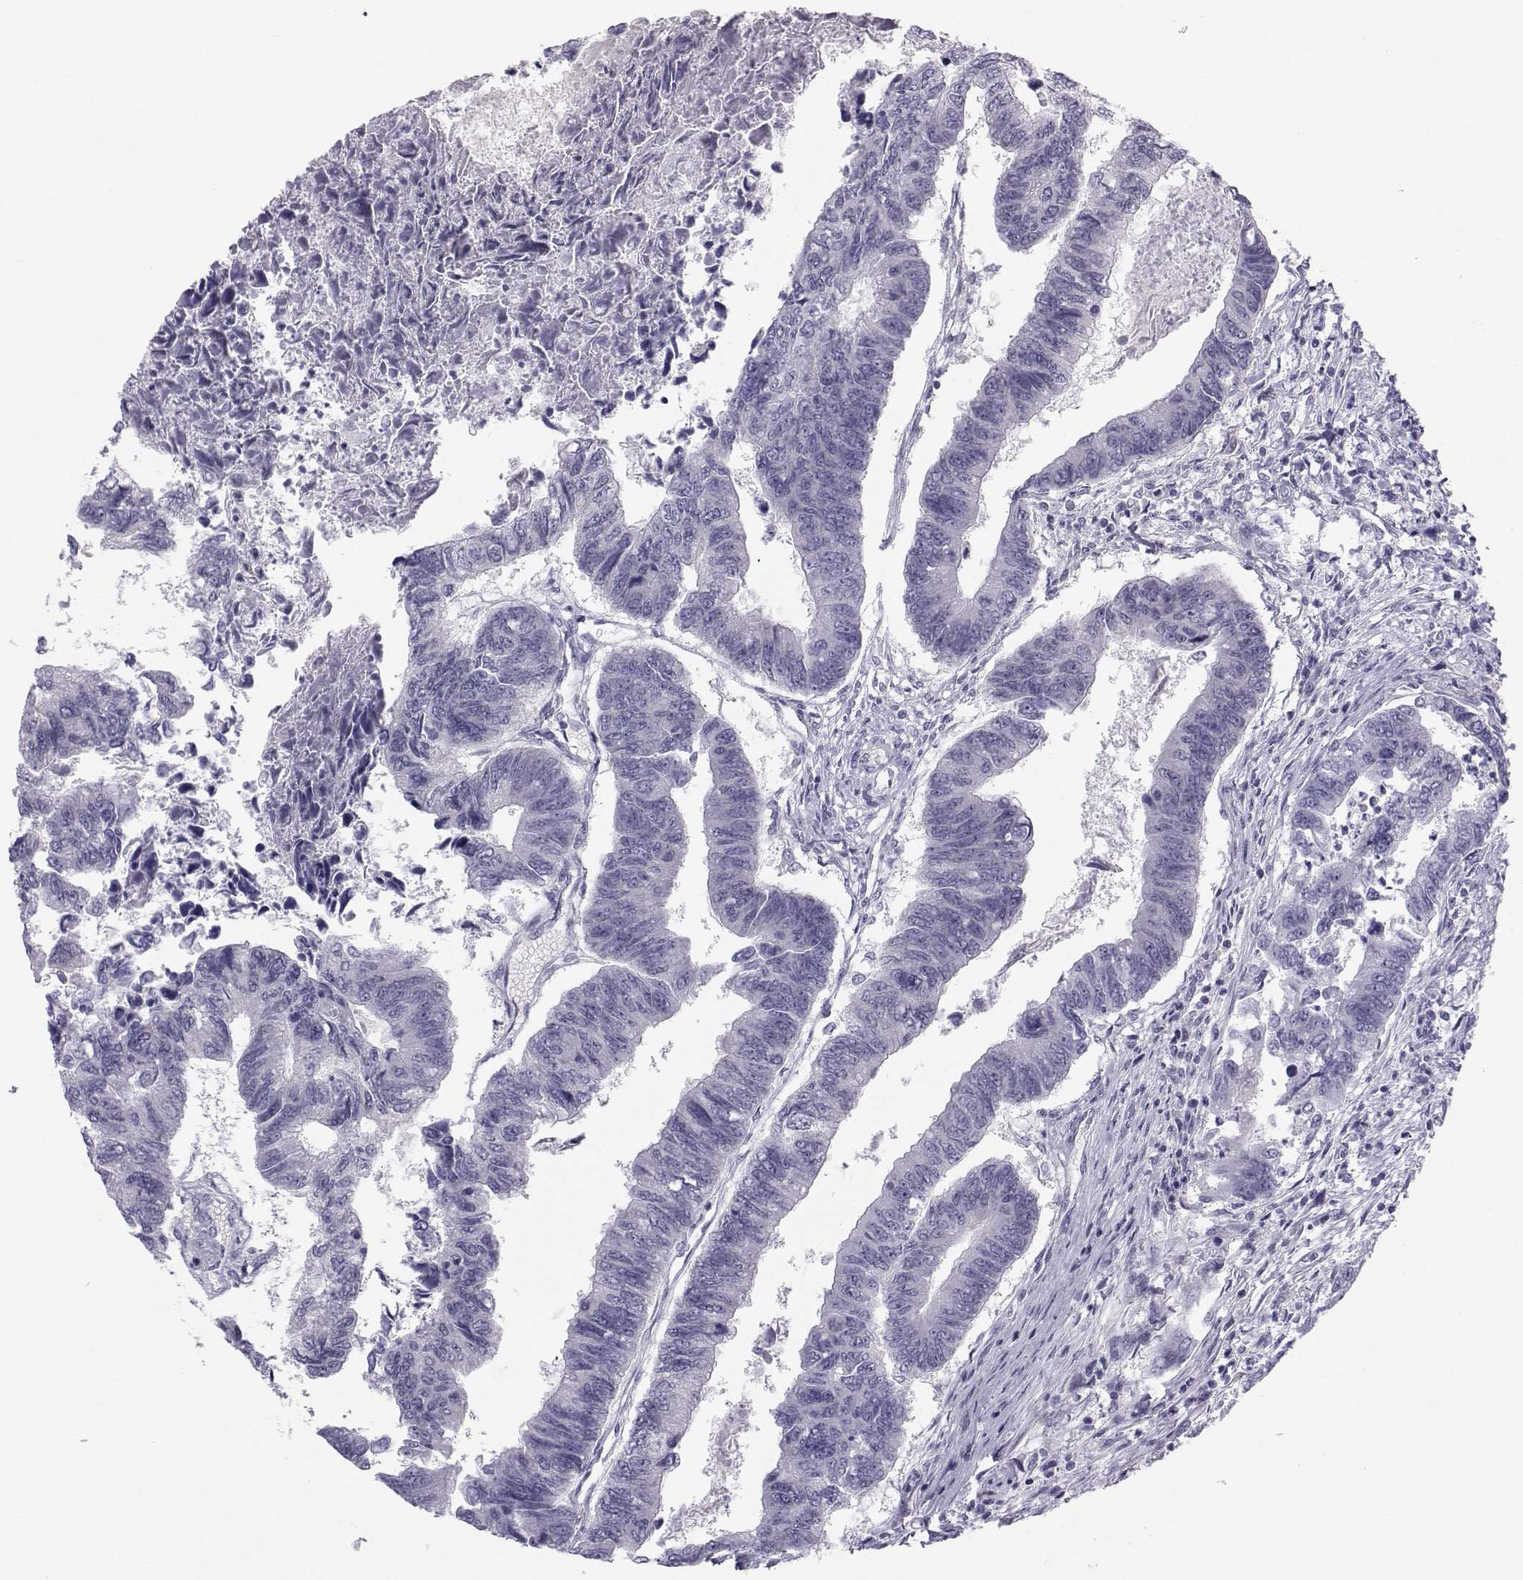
{"staining": {"intensity": "negative", "quantity": "none", "location": "none"}, "tissue": "colorectal cancer", "cell_type": "Tumor cells", "image_type": "cancer", "snomed": [{"axis": "morphology", "description": "Adenocarcinoma, NOS"}, {"axis": "topography", "description": "Colon"}], "caption": "Protein analysis of colorectal cancer (adenocarcinoma) shows no significant expression in tumor cells. The staining was performed using DAB (3,3'-diaminobenzidine) to visualize the protein expression in brown, while the nuclei were stained in blue with hematoxylin (Magnification: 20x).", "gene": "GARIN3", "patient": {"sex": "female", "age": 65}}